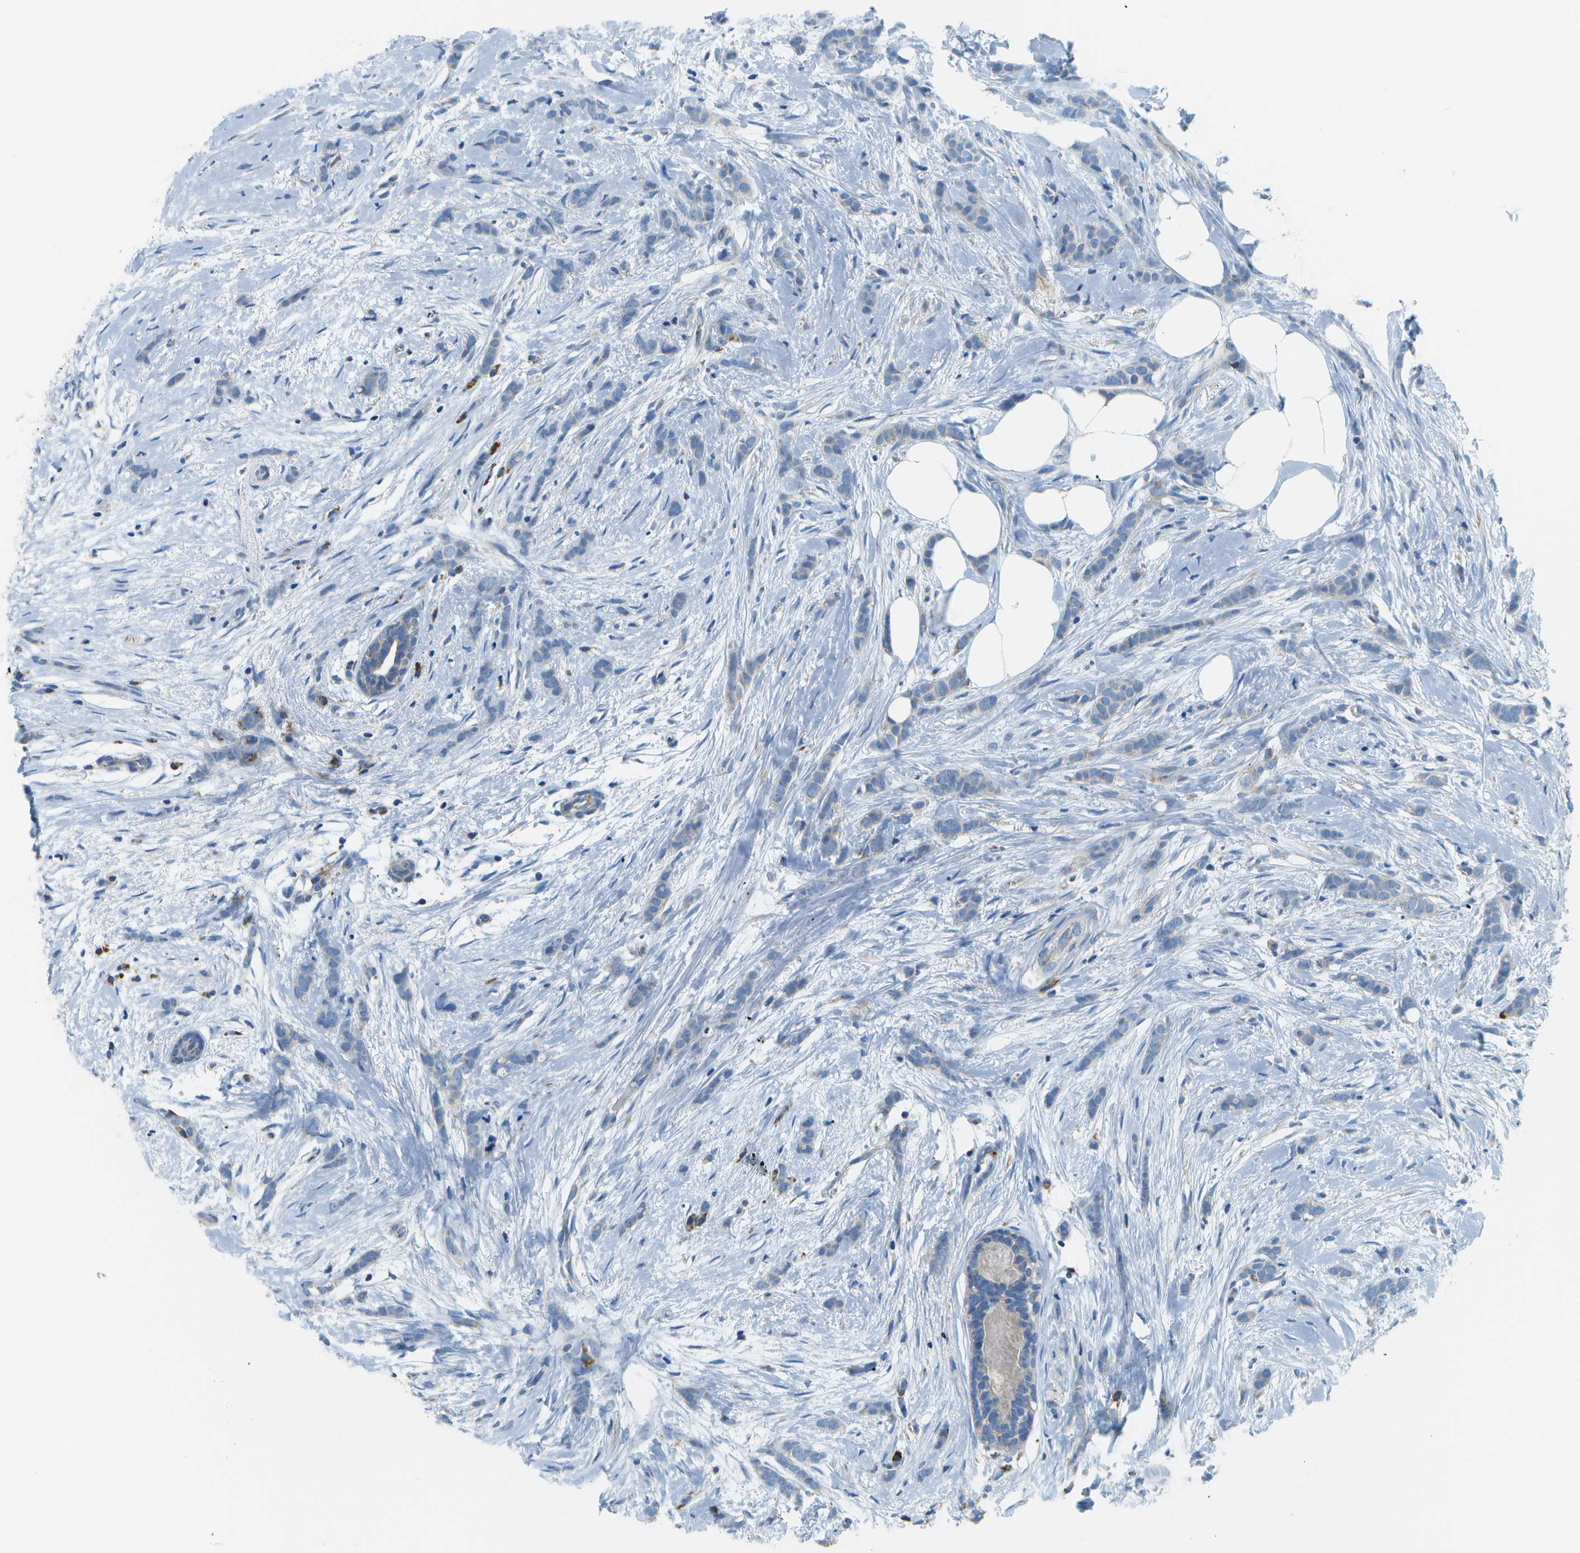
{"staining": {"intensity": "negative", "quantity": "none", "location": "none"}, "tissue": "breast cancer", "cell_type": "Tumor cells", "image_type": "cancer", "snomed": [{"axis": "morphology", "description": "Lobular carcinoma, in situ"}, {"axis": "morphology", "description": "Lobular carcinoma"}, {"axis": "topography", "description": "Breast"}], "caption": "High magnification brightfield microscopy of breast cancer (lobular carcinoma) stained with DAB (3,3'-diaminobenzidine) (brown) and counterstained with hematoxylin (blue): tumor cells show no significant expression.", "gene": "PTGIS", "patient": {"sex": "female", "age": 41}}